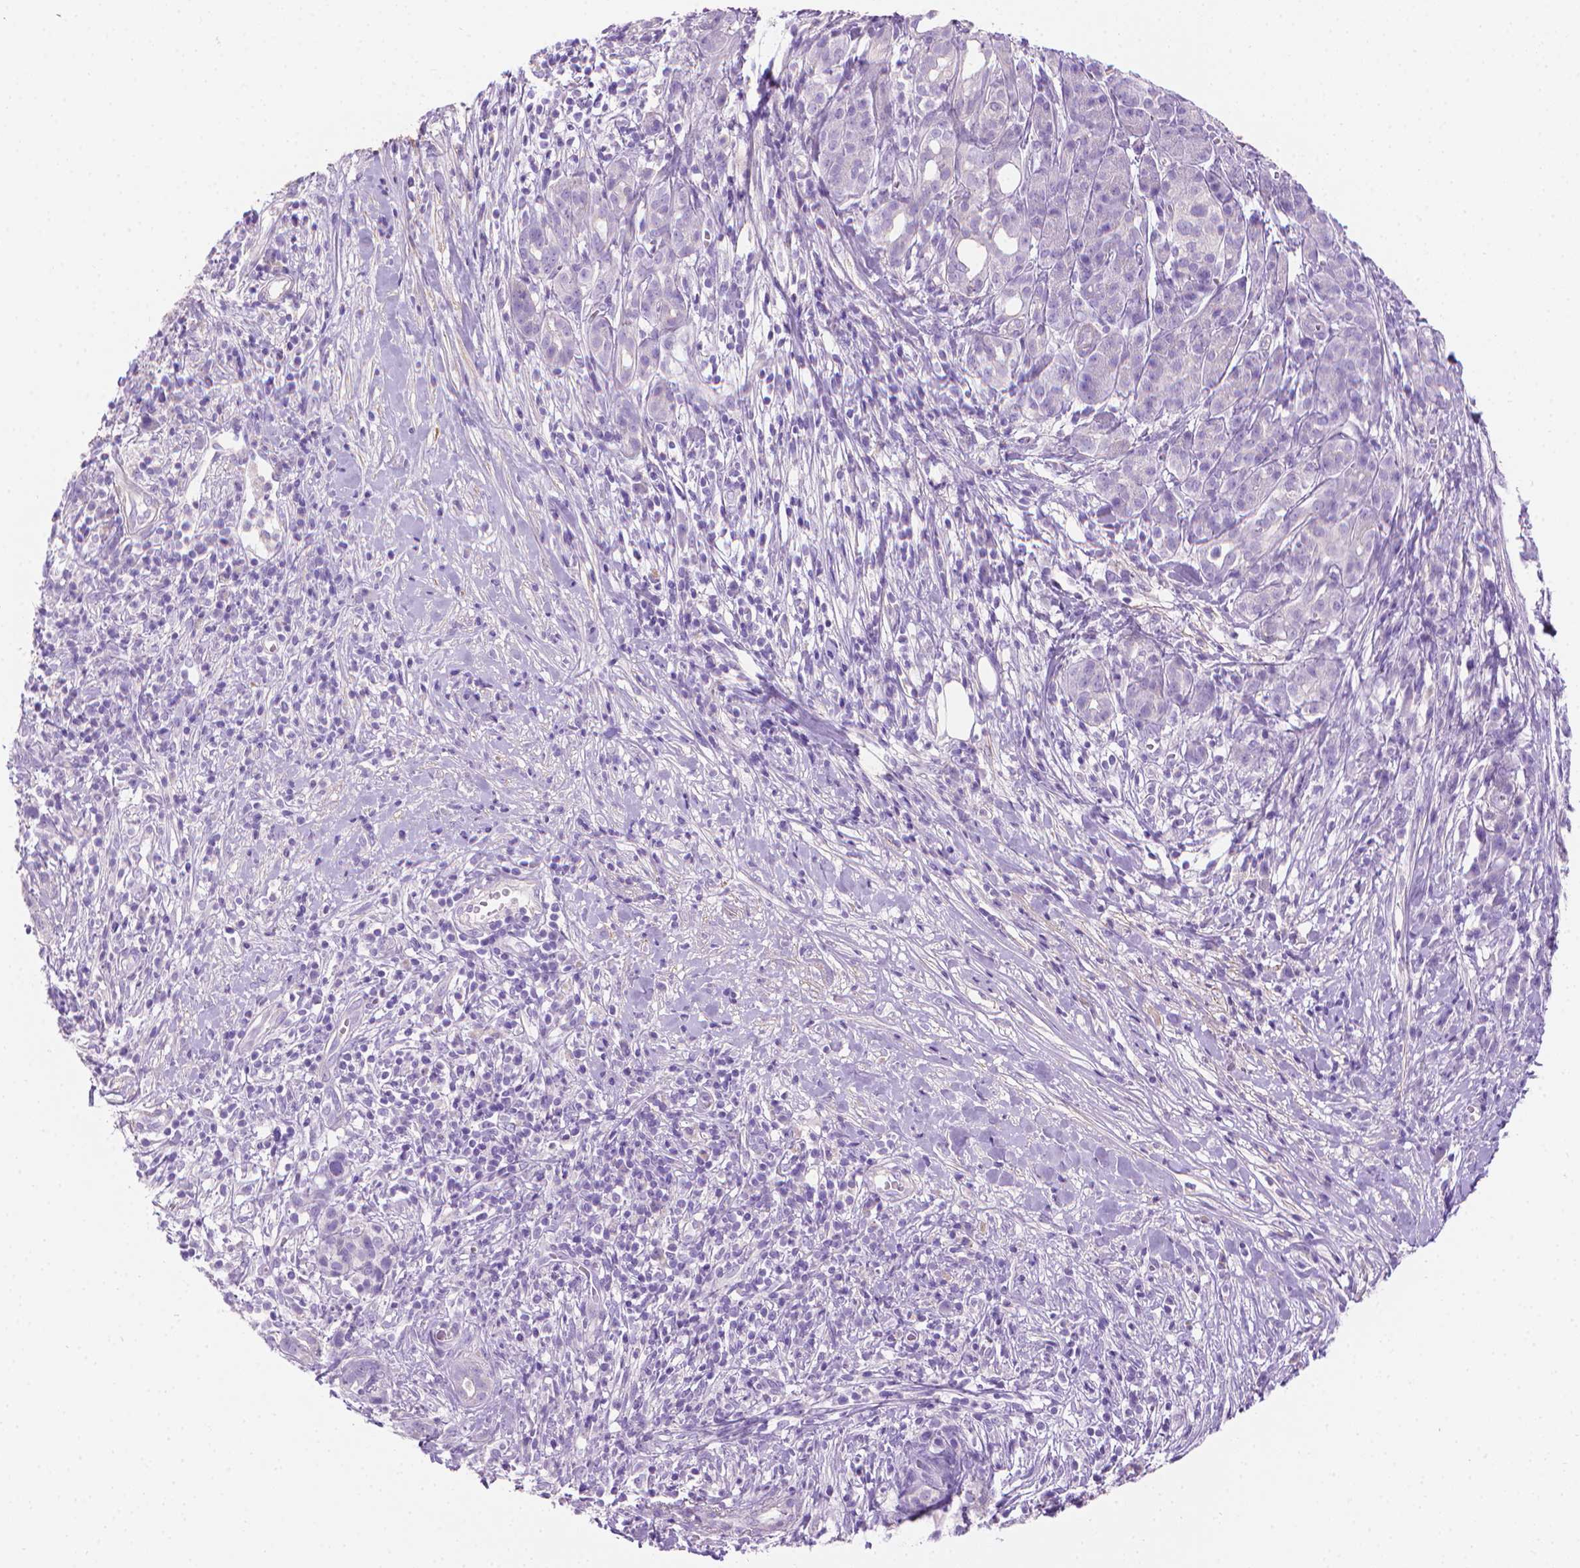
{"staining": {"intensity": "negative", "quantity": "none", "location": "none"}, "tissue": "pancreatic cancer", "cell_type": "Tumor cells", "image_type": "cancer", "snomed": [{"axis": "morphology", "description": "Adenocarcinoma, NOS"}, {"axis": "topography", "description": "Pancreas"}], "caption": "Immunohistochemical staining of human pancreatic cancer demonstrates no significant expression in tumor cells.", "gene": "FASN", "patient": {"sex": "male", "age": 61}}